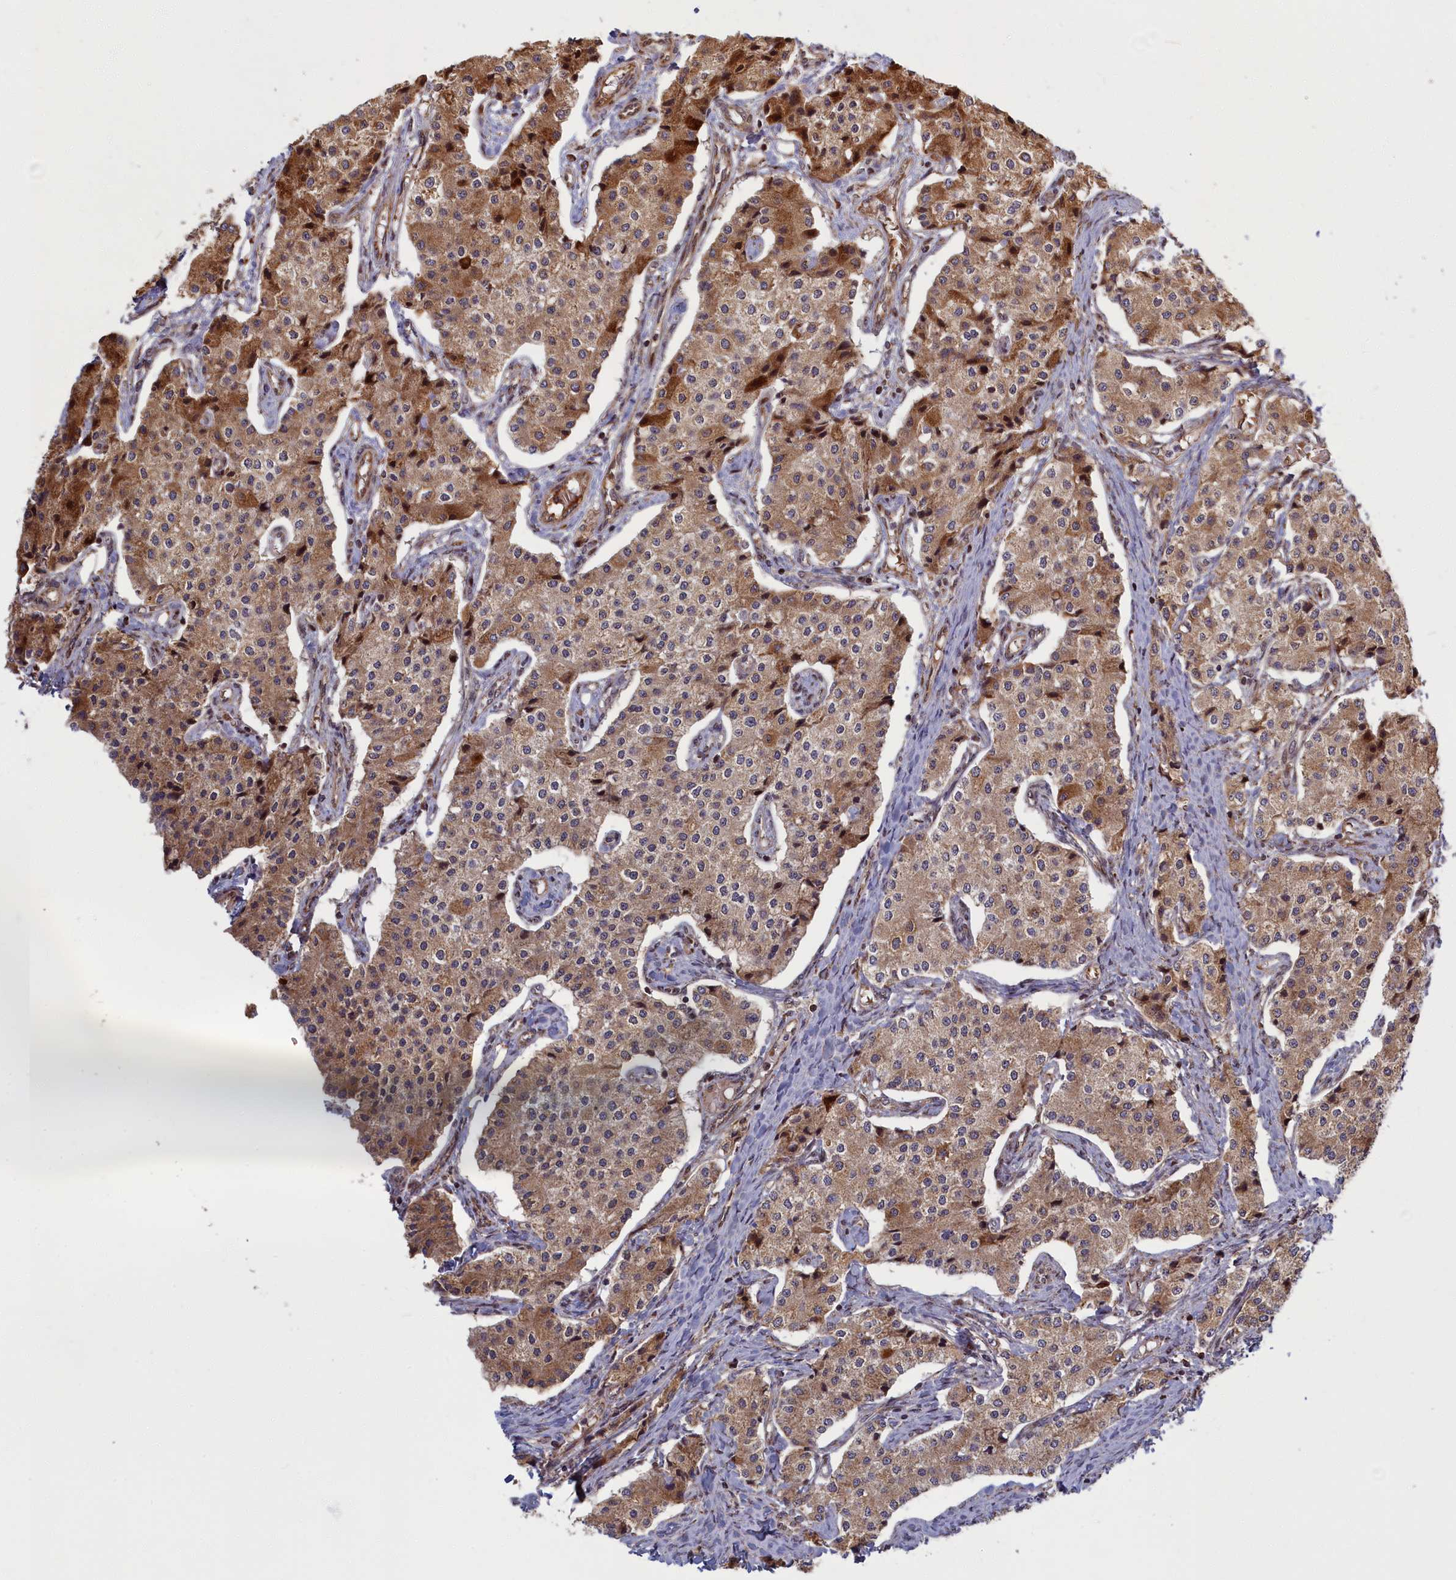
{"staining": {"intensity": "moderate", "quantity": ">75%", "location": "cytoplasmic/membranous,nuclear"}, "tissue": "carcinoid", "cell_type": "Tumor cells", "image_type": "cancer", "snomed": [{"axis": "morphology", "description": "Carcinoid, malignant, NOS"}, {"axis": "topography", "description": "Colon"}], "caption": "A micrograph of human carcinoid stained for a protein demonstrates moderate cytoplasmic/membranous and nuclear brown staining in tumor cells.", "gene": "PLA2G10", "patient": {"sex": "female", "age": 52}}